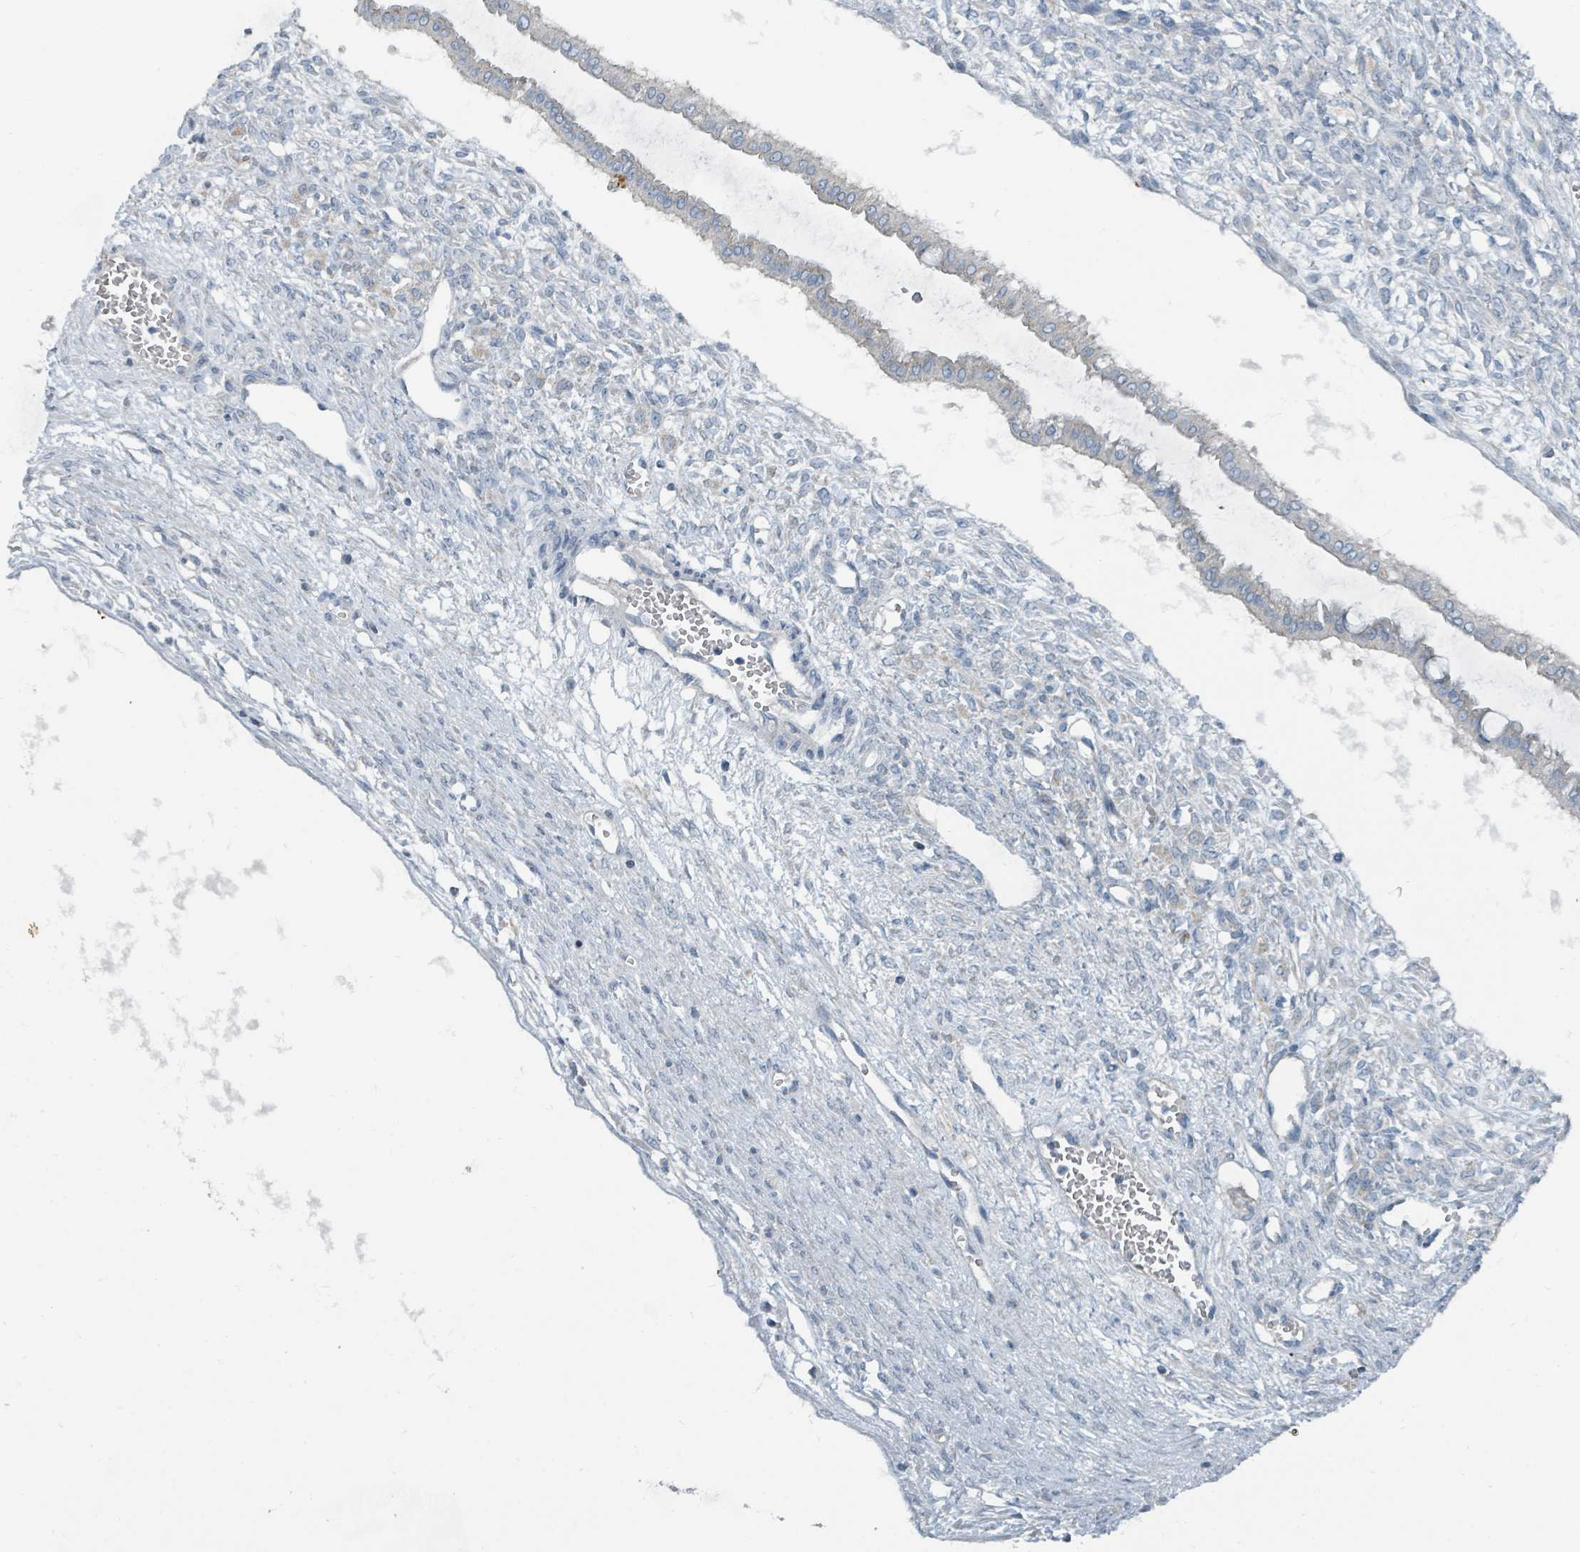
{"staining": {"intensity": "negative", "quantity": "none", "location": "none"}, "tissue": "ovarian cancer", "cell_type": "Tumor cells", "image_type": "cancer", "snomed": [{"axis": "morphology", "description": "Cystadenocarcinoma, mucinous, NOS"}, {"axis": "topography", "description": "Ovary"}], "caption": "IHC micrograph of mucinous cystadenocarcinoma (ovarian) stained for a protein (brown), which demonstrates no positivity in tumor cells.", "gene": "RASA4", "patient": {"sex": "female", "age": 73}}